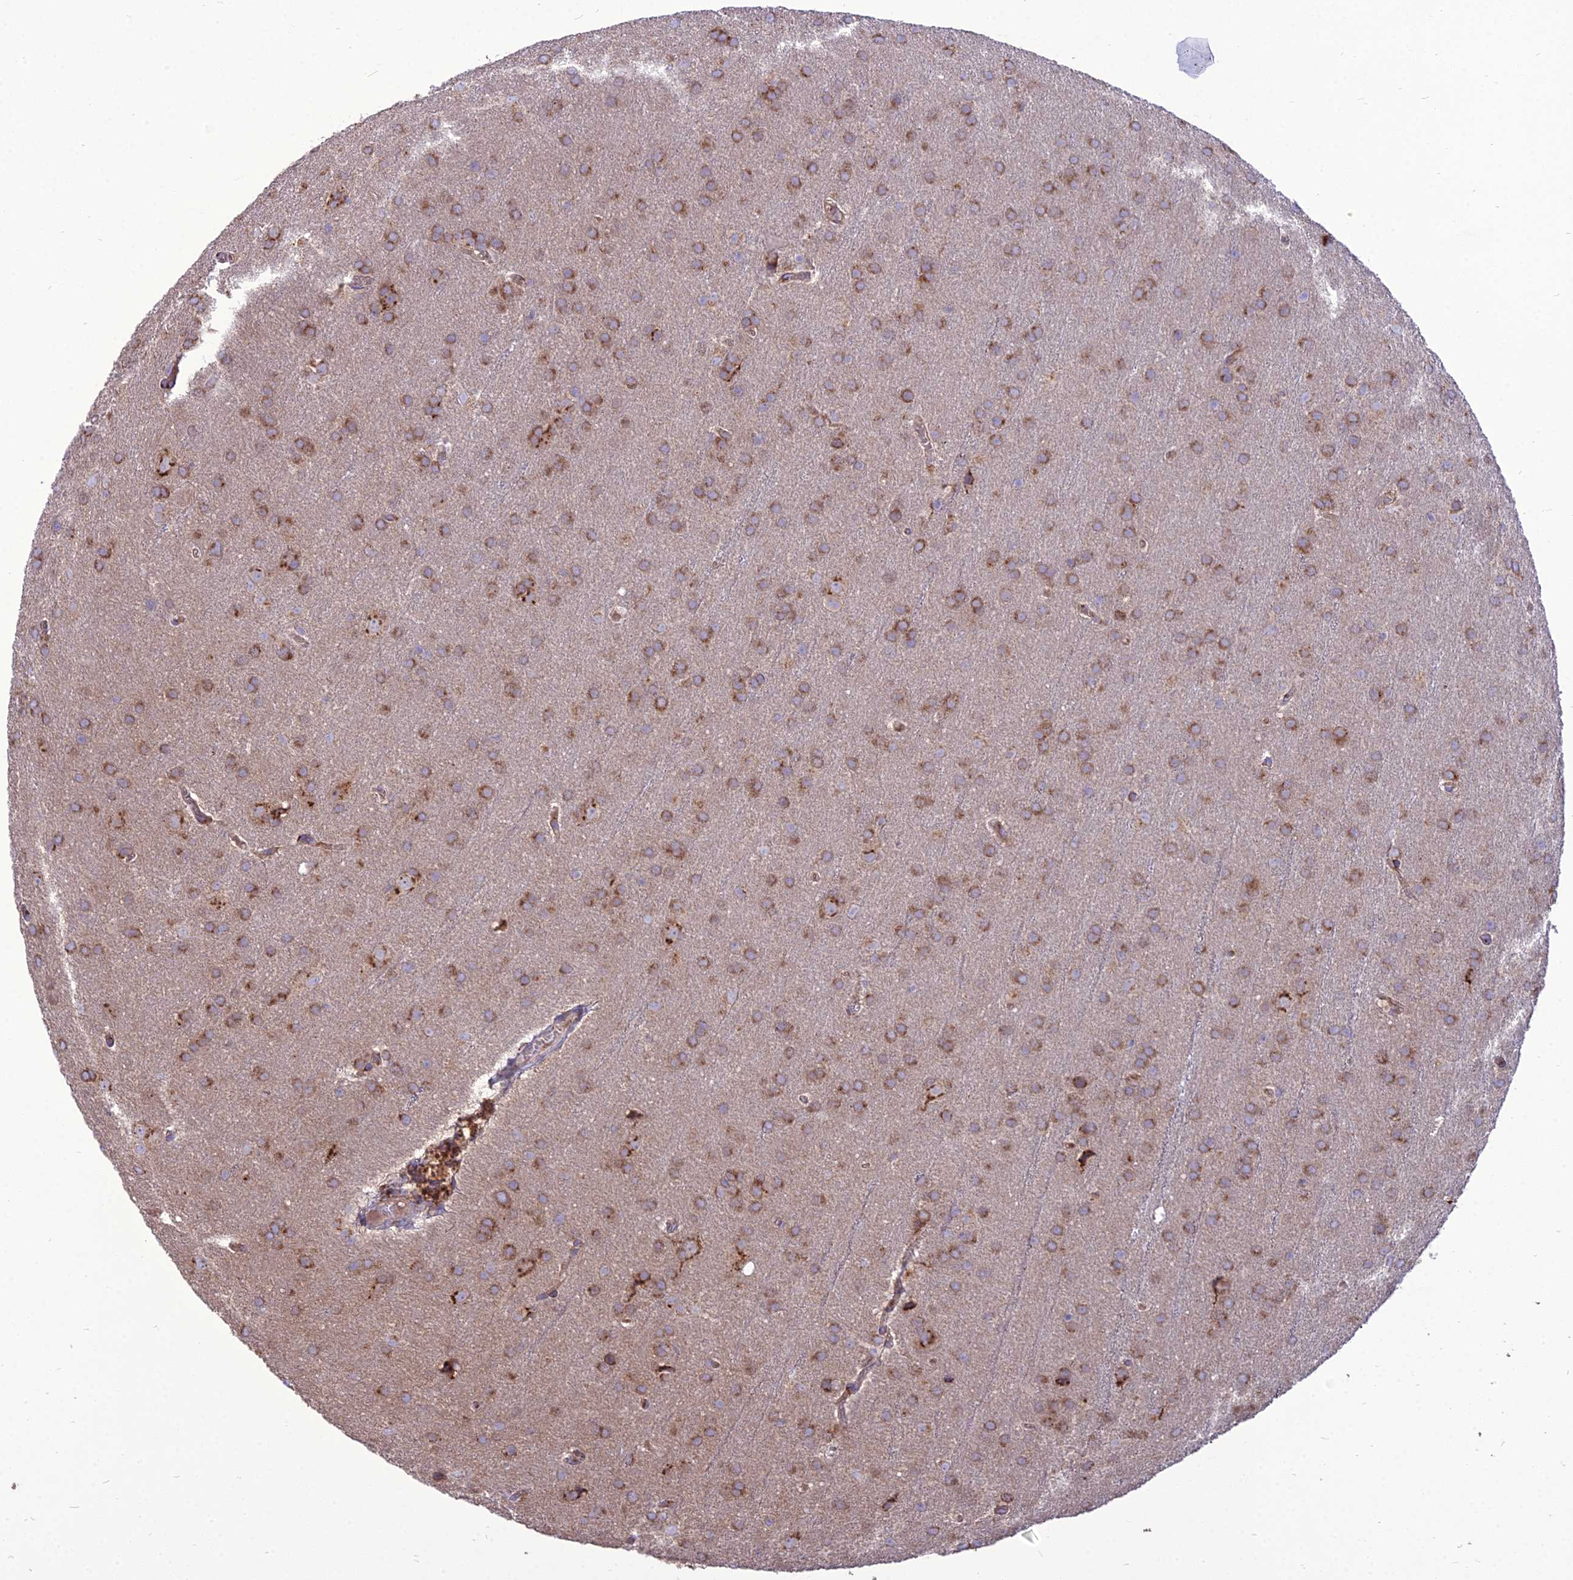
{"staining": {"intensity": "moderate", "quantity": ">75%", "location": "cytoplasmic/membranous"}, "tissue": "glioma", "cell_type": "Tumor cells", "image_type": "cancer", "snomed": [{"axis": "morphology", "description": "Glioma, malignant, Low grade"}, {"axis": "topography", "description": "Brain"}], "caption": "Protein expression analysis of glioma displays moderate cytoplasmic/membranous staining in about >75% of tumor cells.", "gene": "SPRYD7", "patient": {"sex": "female", "age": 32}}